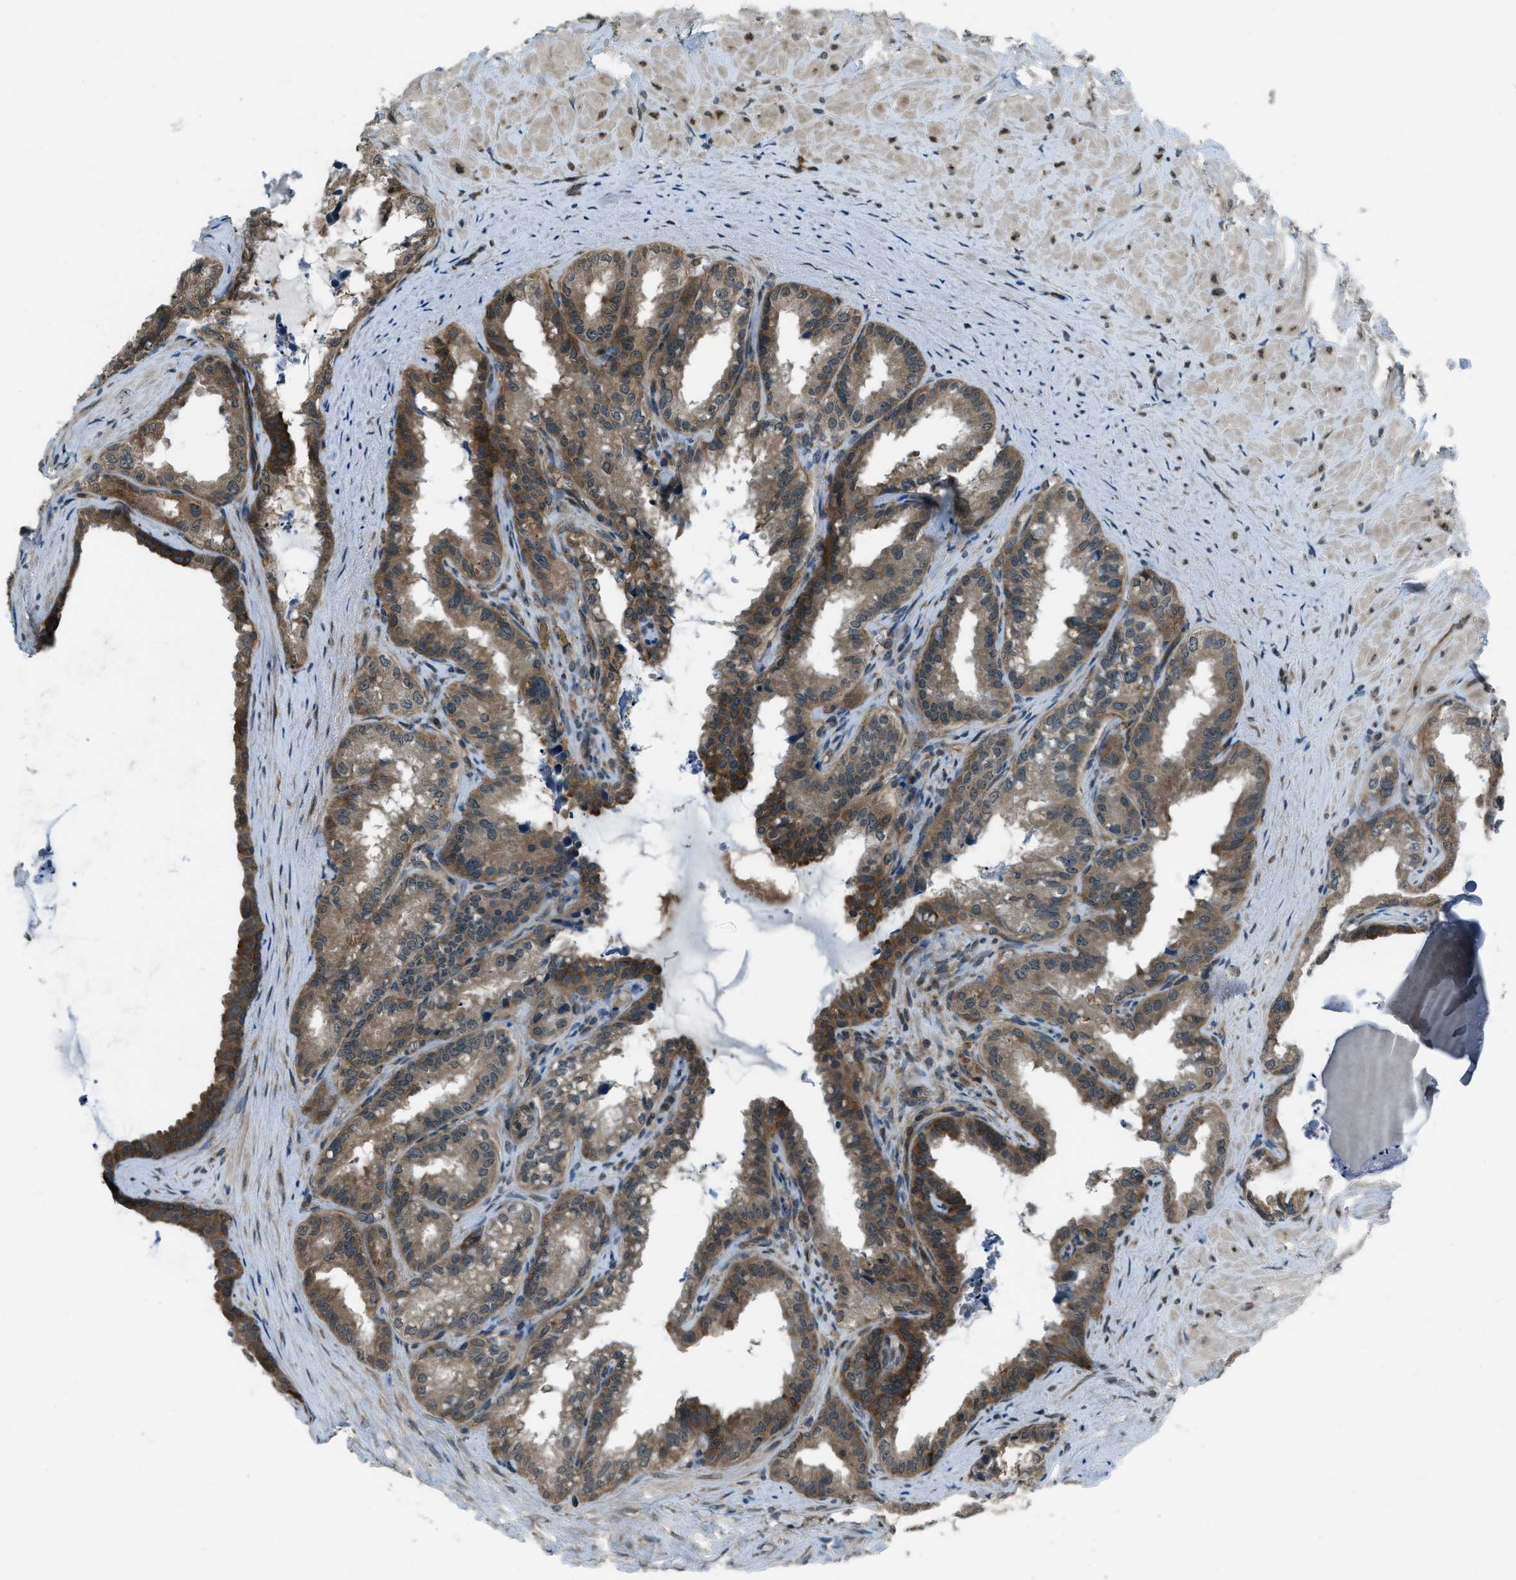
{"staining": {"intensity": "moderate", "quantity": ">75%", "location": "cytoplasmic/membranous"}, "tissue": "seminal vesicle", "cell_type": "Glandular cells", "image_type": "normal", "snomed": [{"axis": "morphology", "description": "Normal tissue, NOS"}, {"axis": "topography", "description": "Seminal veicle"}], "caption": "High-power microscopy captured an IHC histopathology image of unremarkable seminal vesicle, revealing moderate cytoplasmic/membranous staining in approximately >75% of glandular cells.", "gene": "ASAP2", "patient": {"sex": "male", "age": 64}}